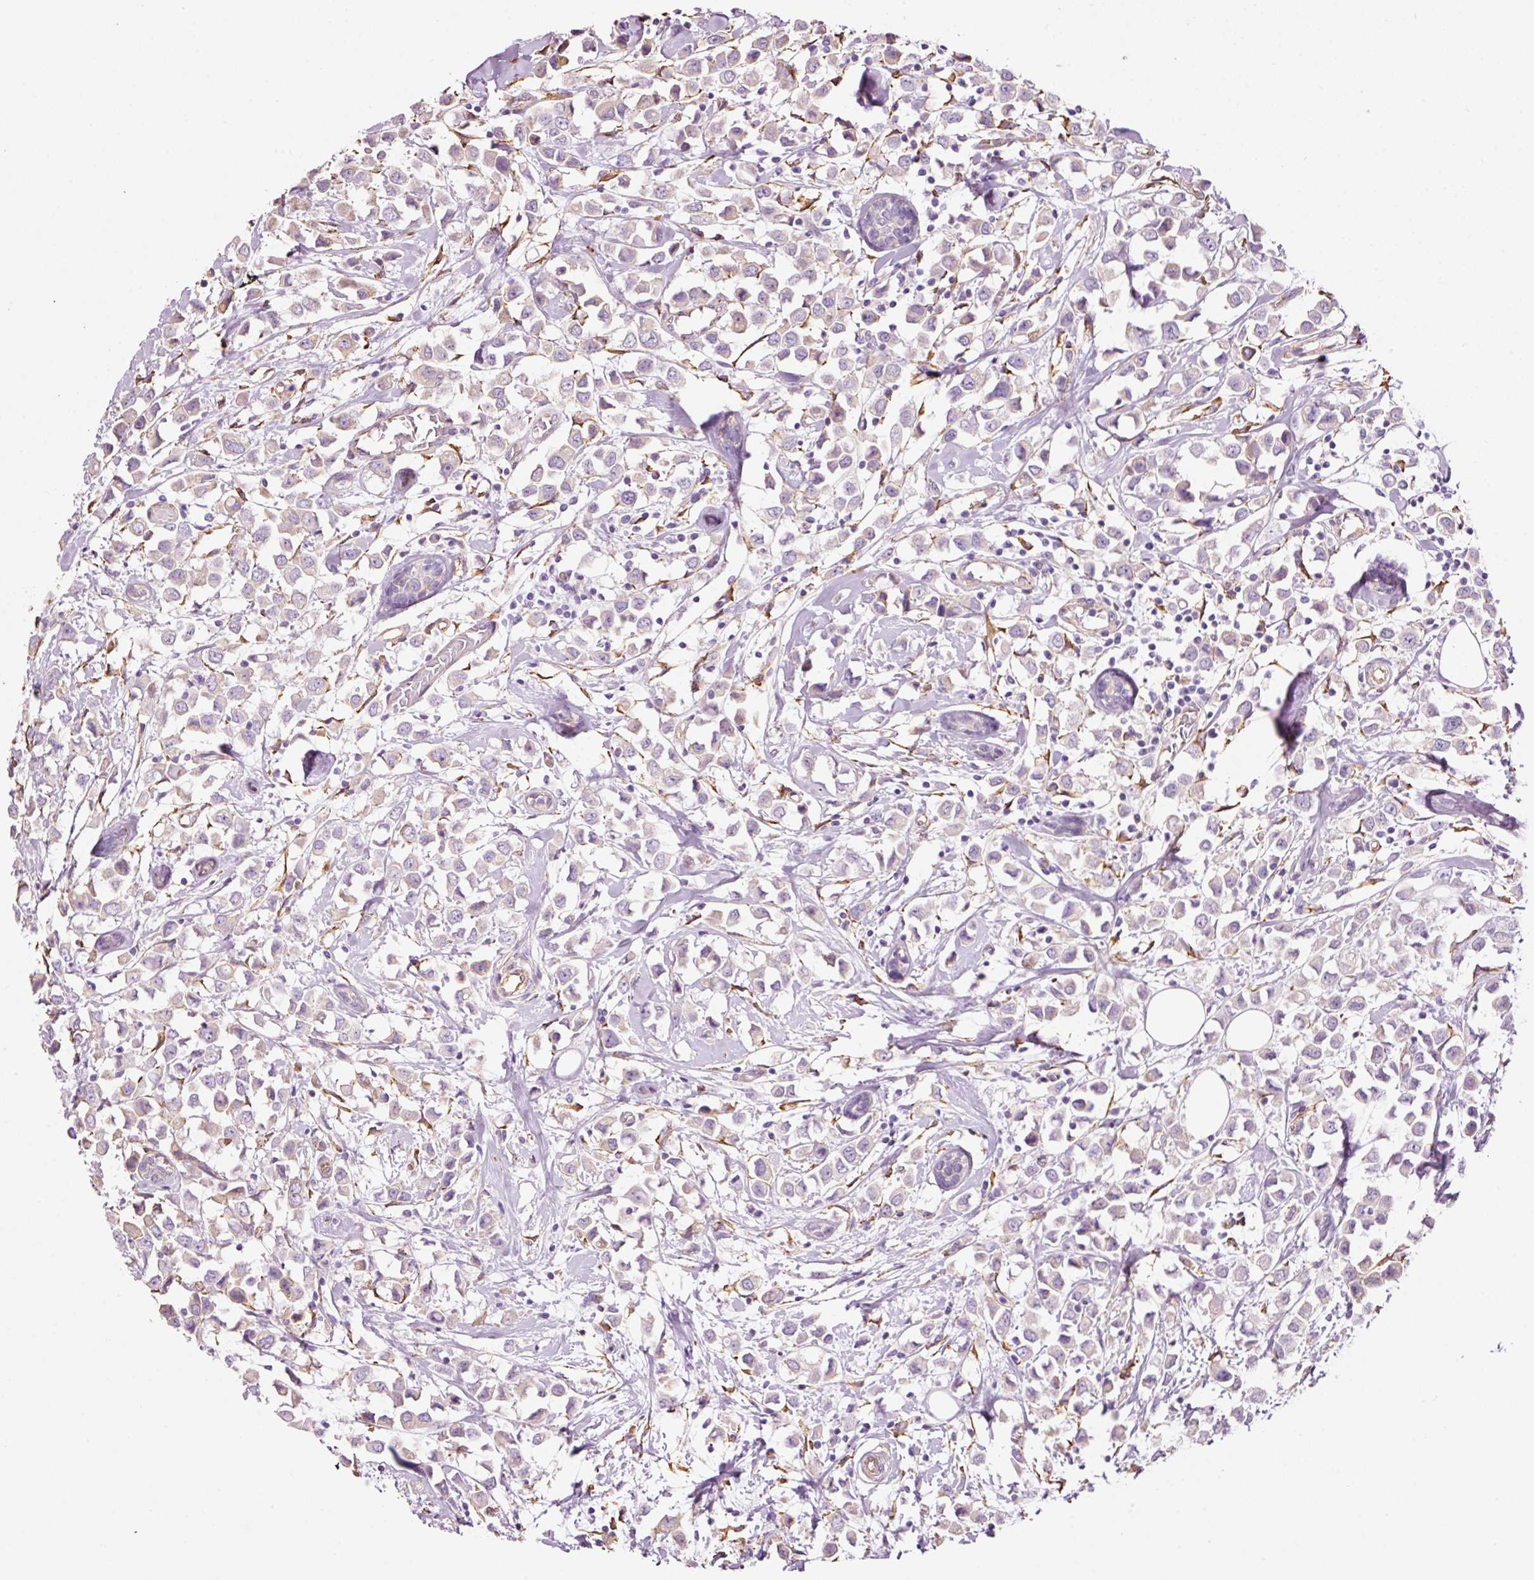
{"staining": {"intensity": "negative", "quantity": "none", "location": "none"}, "tissue": "breast cancer", "cell_type": "Tumor cells", "image_type": "cancer", "snomed": [{"axis": "morphology", "description": "Duct carcinoma"}, {"axis": "topography", "description": "Breast"}], "caption": "This micrograph is of infiltrating ductal carcinoma (breast) stained with IHC to label a protein in brown with the nuclei are counter-stained blue. There is no staining in tumor cells. (Brightfield microscopy of DAB (3,3'-diaminobenzidine) immunohistochemistry (IHC) at high magnification).", "gene": "GCG", "patient": {"sex": "female", "age": 61}}